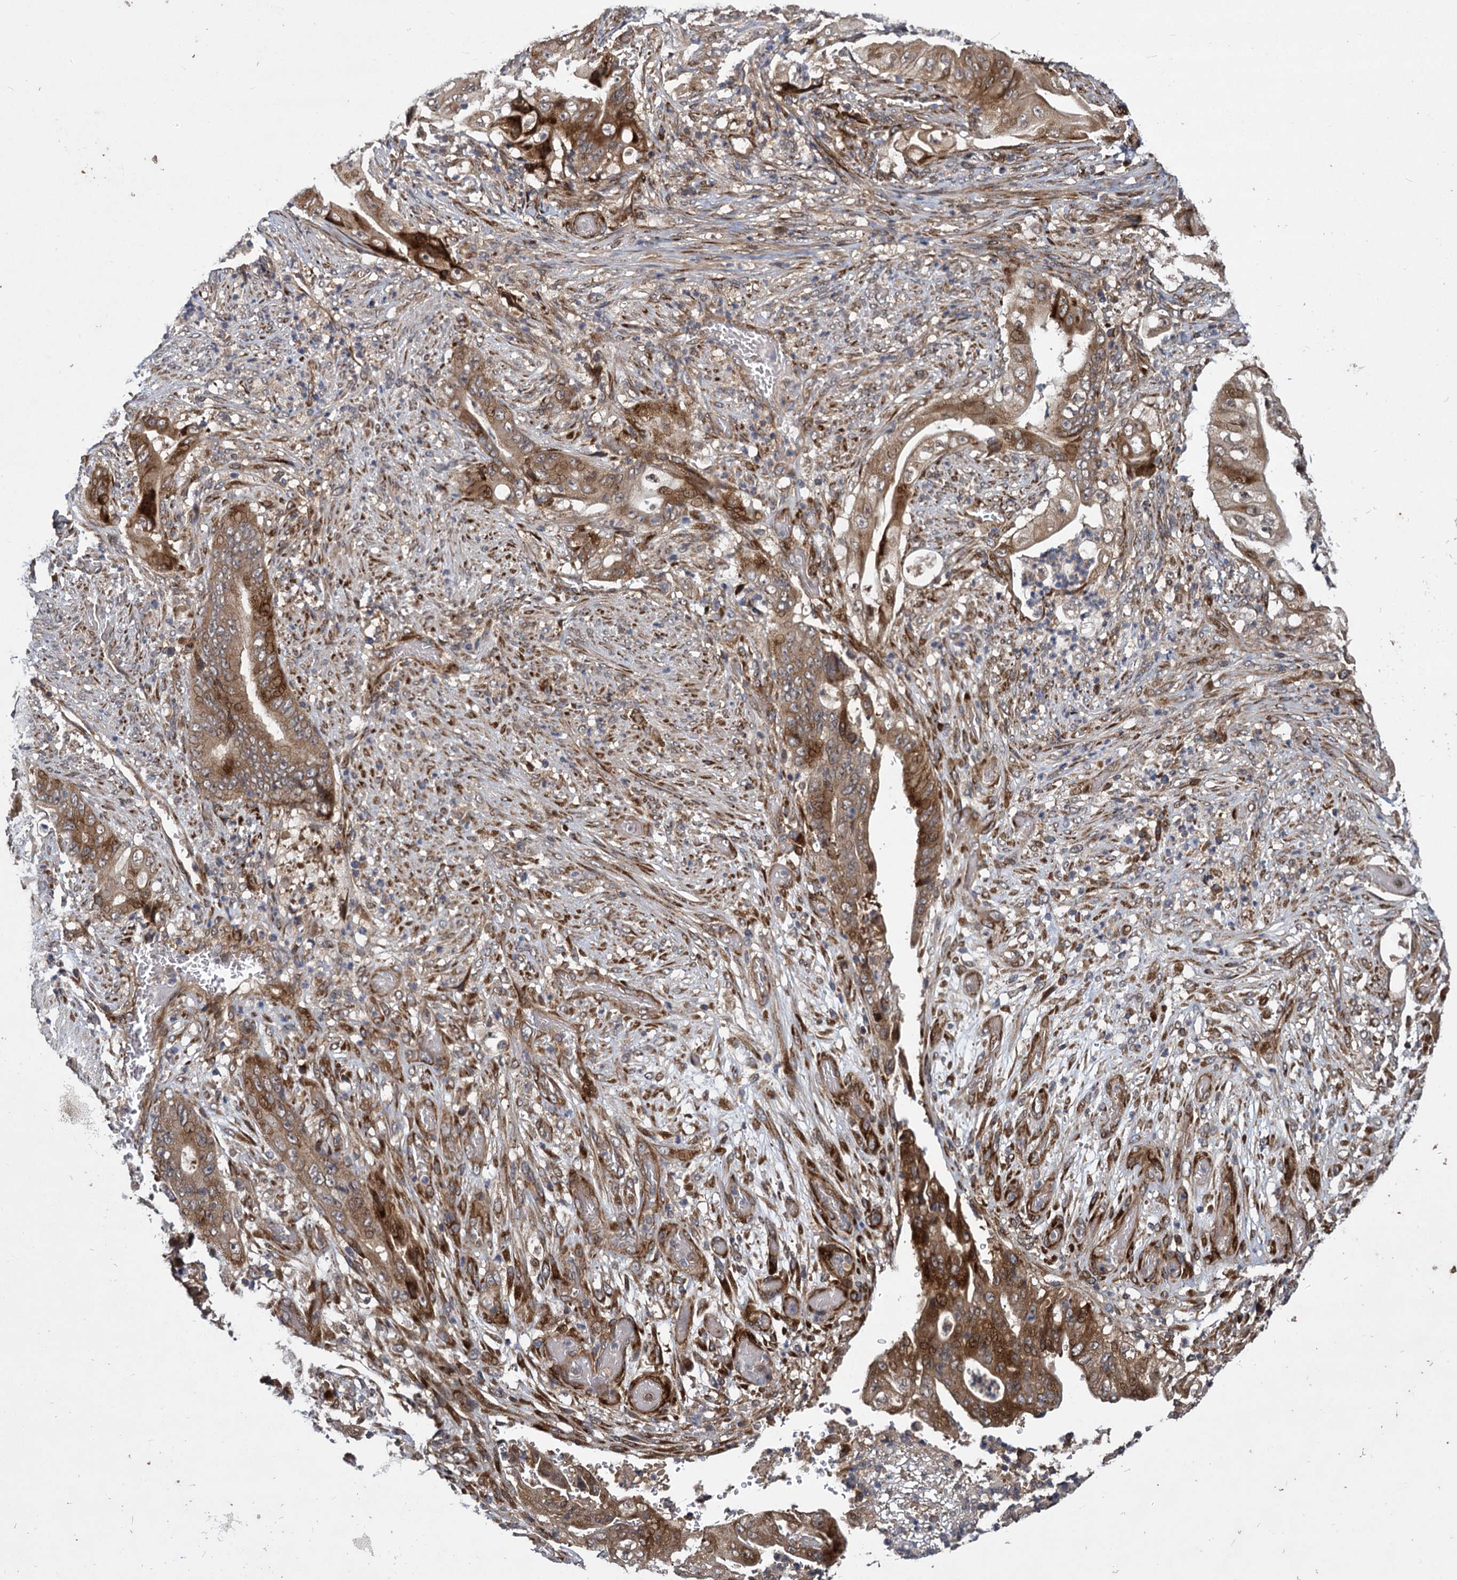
{"staining": {"intensity": "moderate", "quantity": ">75%", "location": "cytoplasmic/membranous"}, "tissue": "stomach cancer", "cell_type": "Tumor cells", "image_type": "cancer", "snomed": [{"axis": "morphology", "description": "Adenocarcinoma, NOS"}, {"axis": "topography", "description": "Stomach"}], "caption": "Brown immunohistochemical staining in human stomach cancer displays moderate cytoplasmic/membranous positivity in about >75% of tumor cells.", "gene": "INPPL1", "patient": {"sex": "female", "age": 73}}